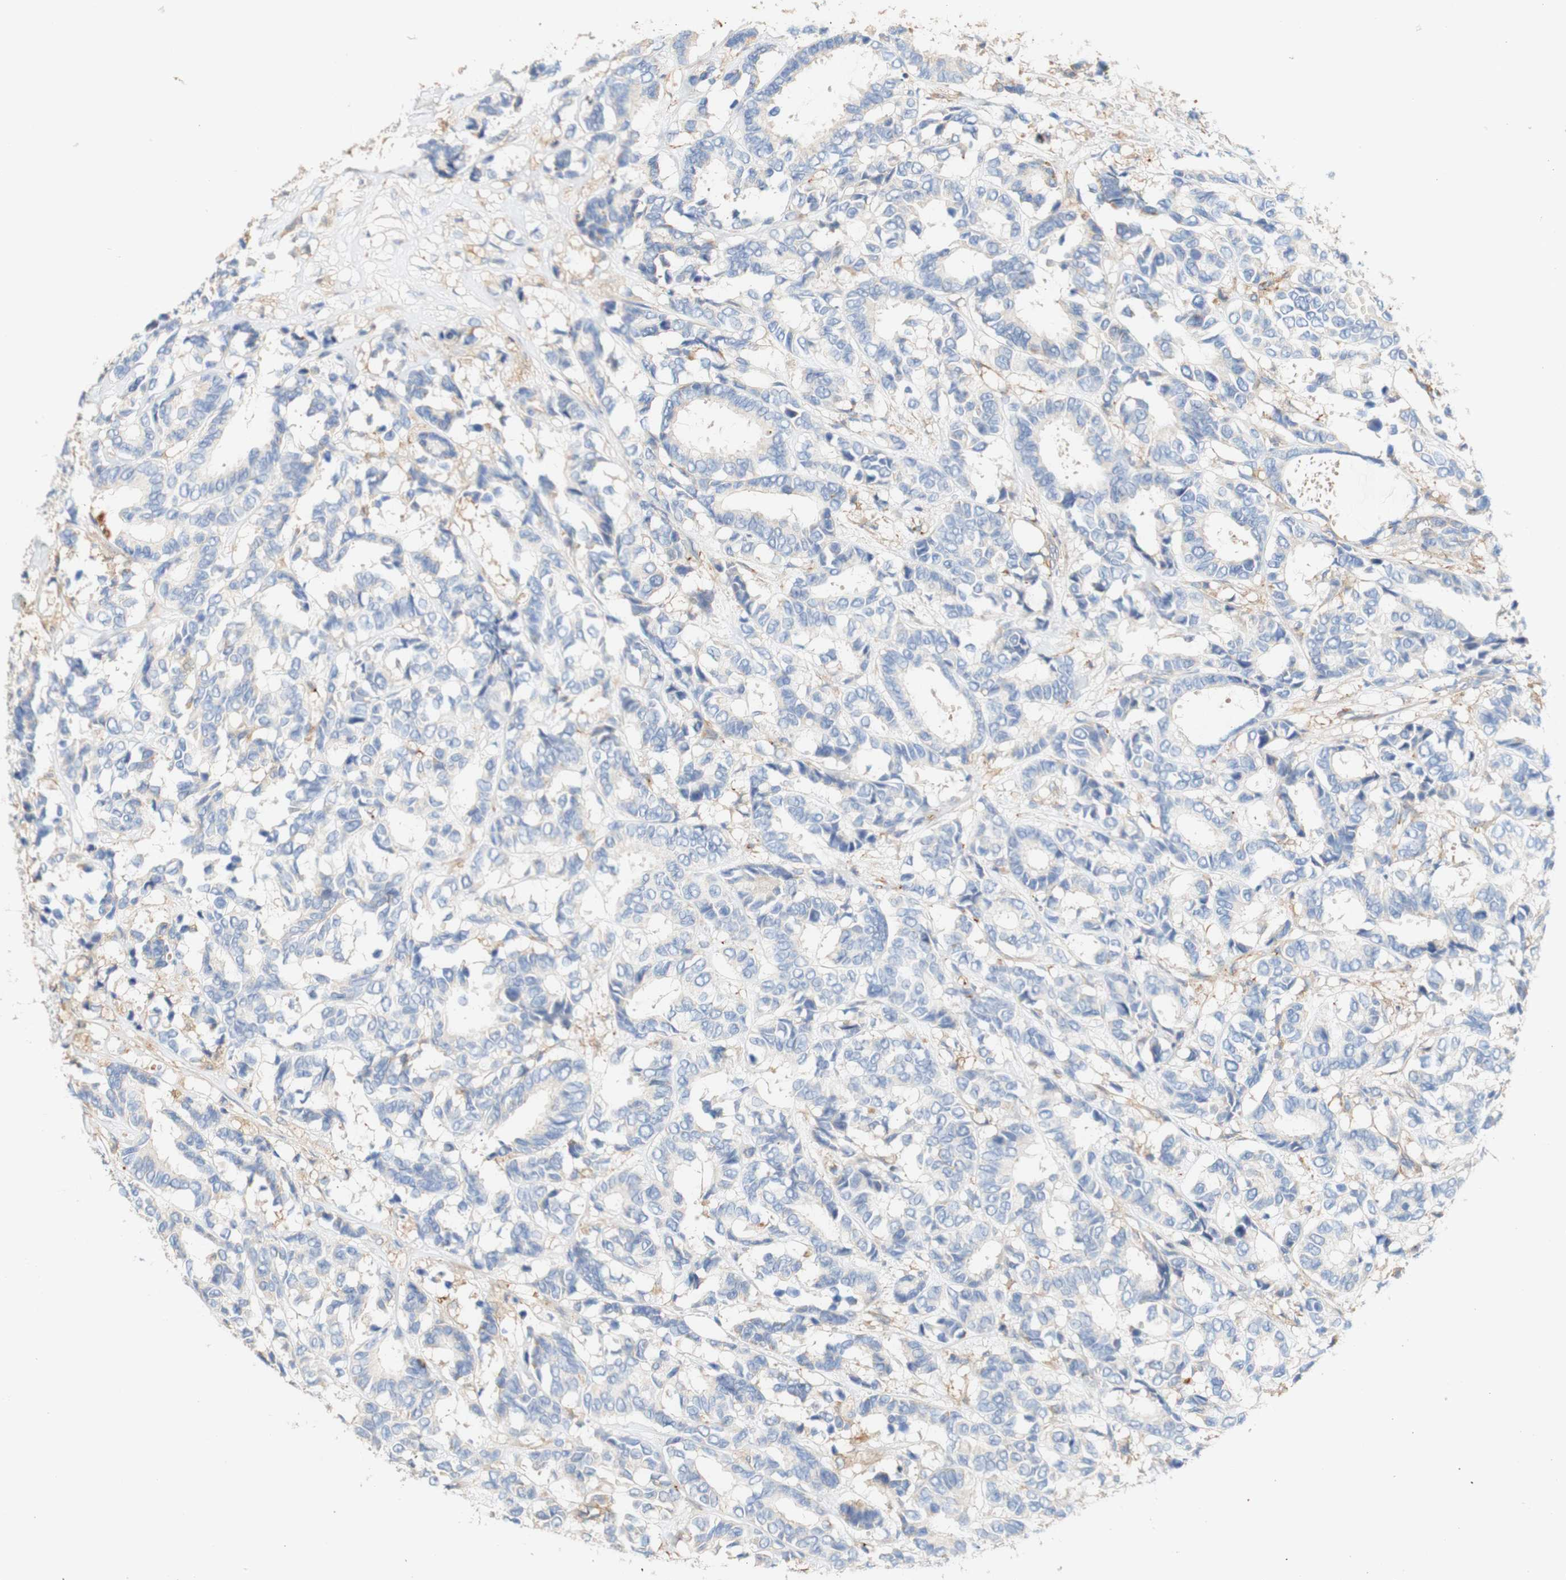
{"staining": {"intensity": "negative", "quantity": "none", "location": "none"}, "tissue": "breast cancer", "cell_type": "Tumor cells", "image_type": "cancer", "snomed": [{"axis": "morphology", "description": "Duct carcinoma"}, {"axis": "topography", "description": "Breast"}], "caption": "DAB (3,3'-diaminobenzidine) immunohistochemical staining of breast intraductal carcinoma displays no significant staining in tumor cells.", "gene": "PCDH7", "patient": {"sex": "female", "age": 87}}